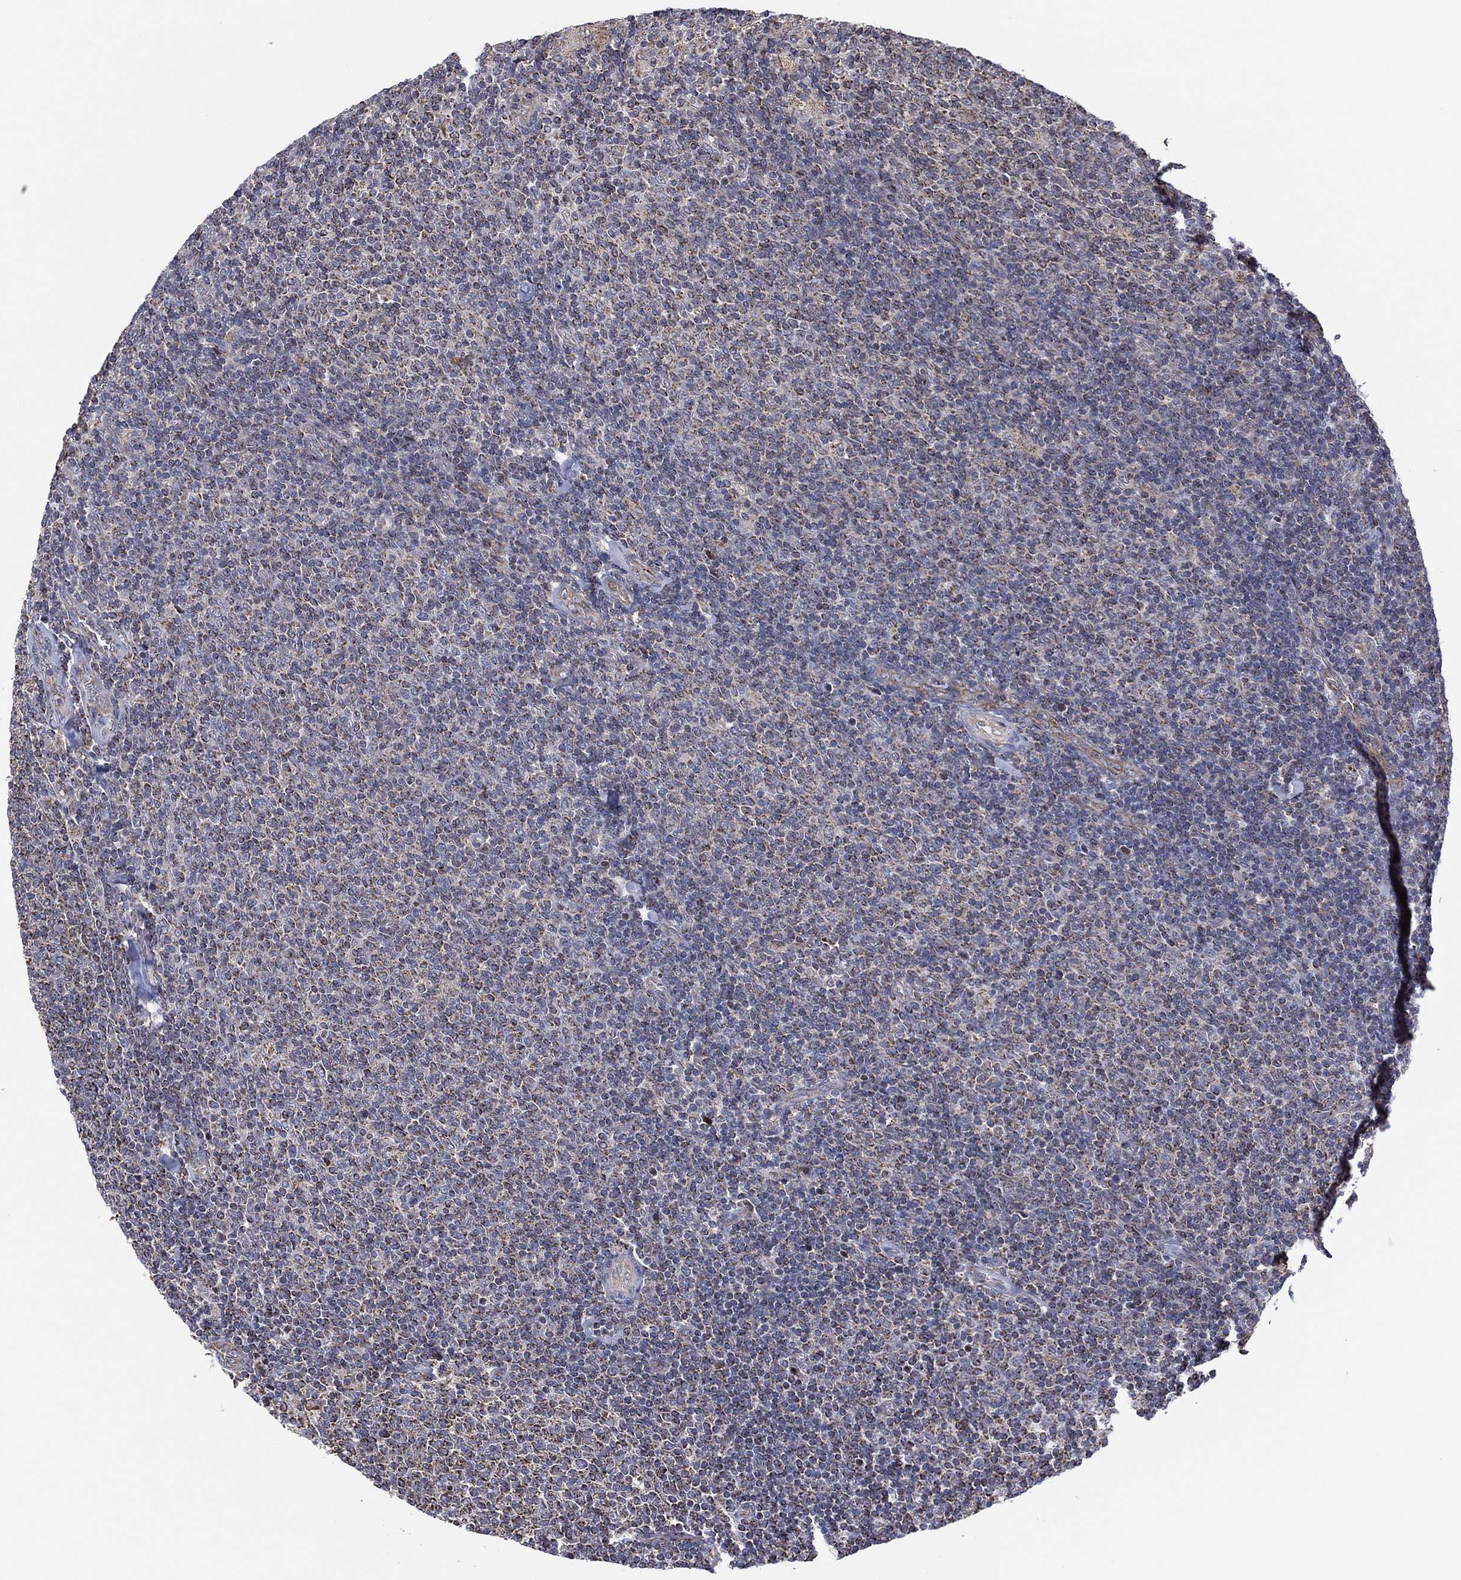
{"staining": {"intensity": "negative", "quantity": "none", "location": "none"}, "tissue": "lymphoma", "cell_type": "Tumor cells", "image_type": "cancer", "snomed": [{"axis": "morphology", "description": "Malignant lymphoma, non-Hodgkin's type, Low grade"}, {"axis": "topography", "description": "Lymph node"}], "caption": "IHC micrograph of neoplastic tissue: malignant lymphoma, non-Hodgkin's type (low-grade) stained with DAB exhibits no significant protein positivity in tumor cells.", "gene": "PIDD1", "patient": {"sex": "male", "age": 52}}